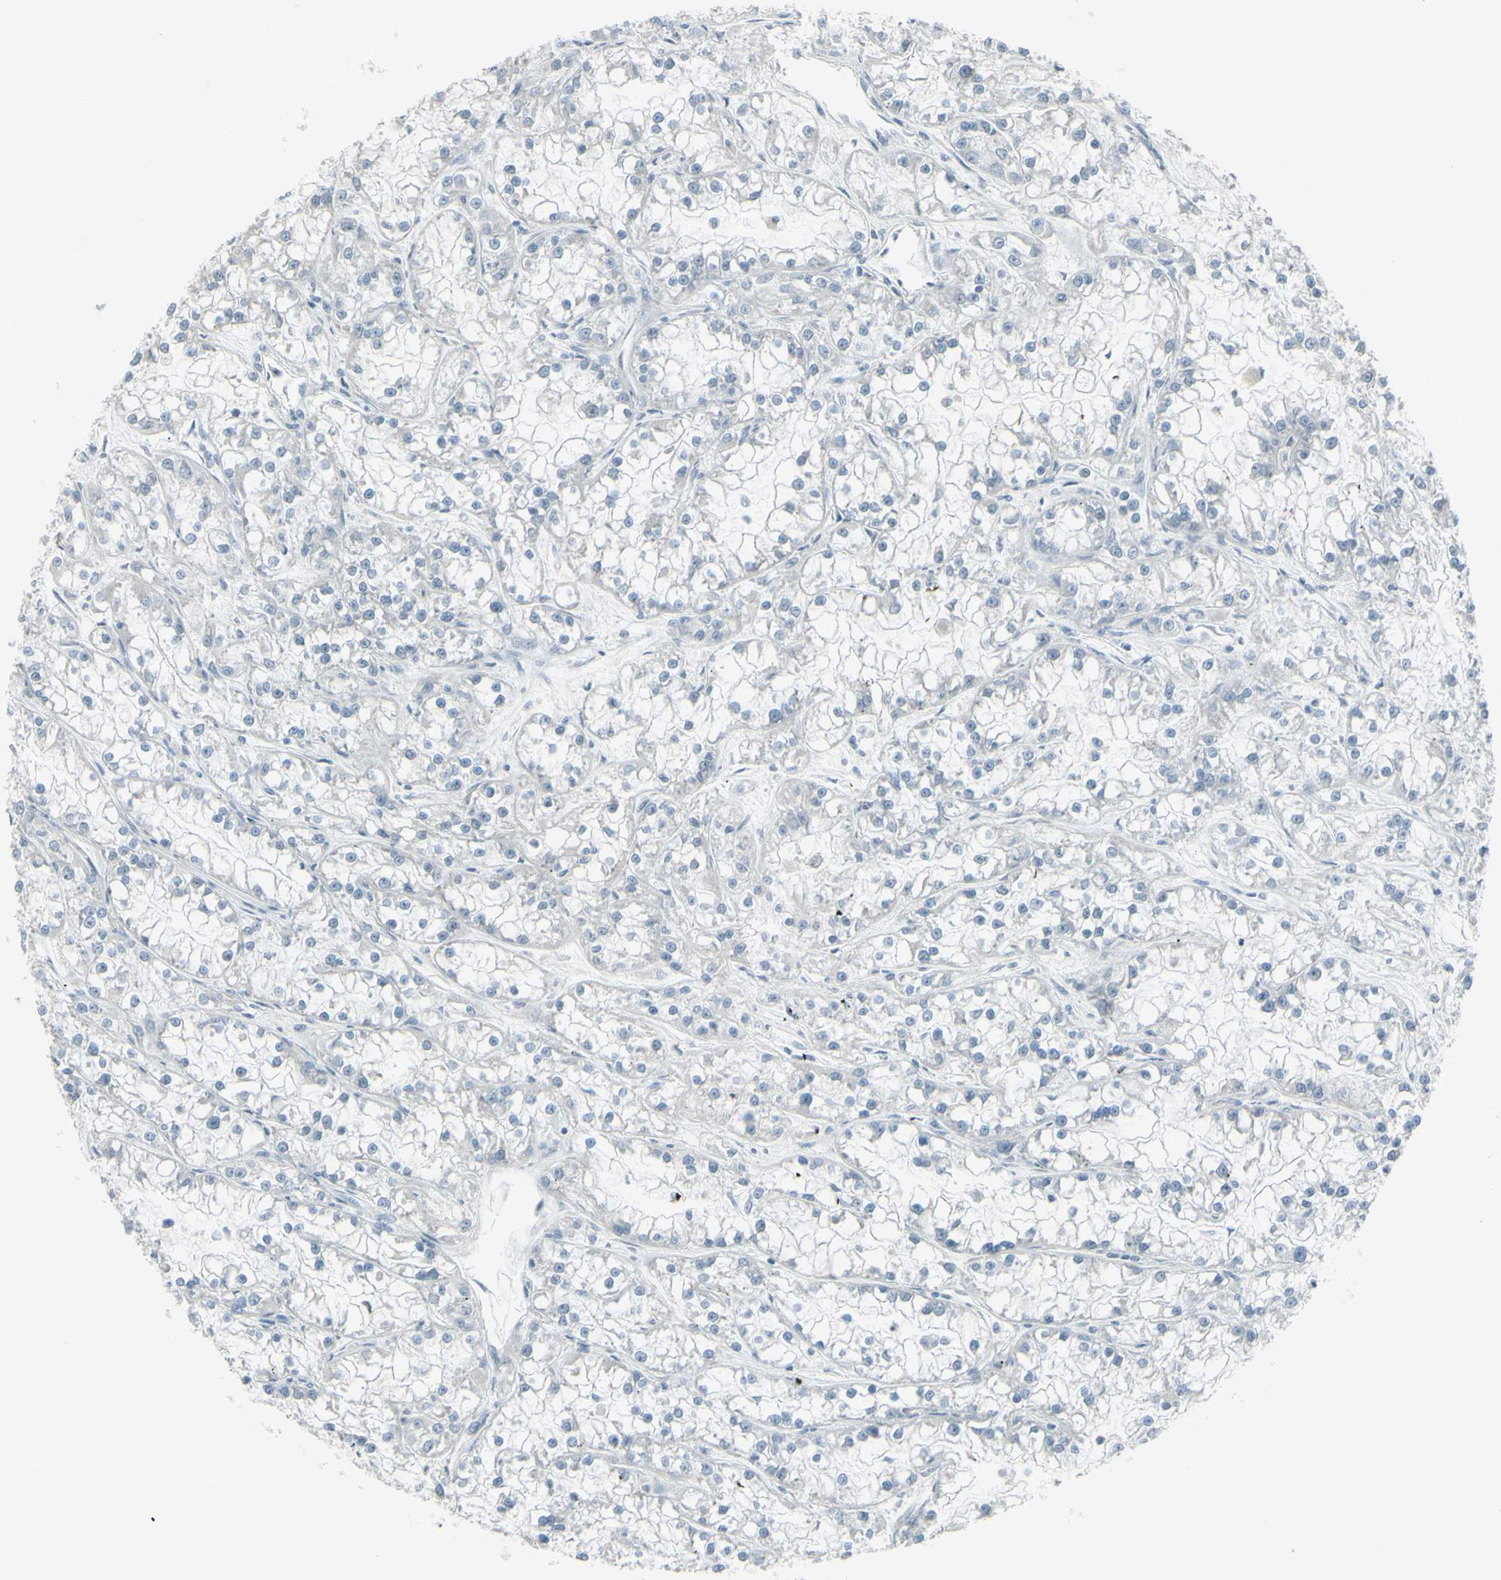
{"staining": {"intensity": "negative", "quantity": "none", "location": "none"}, "tissue": "renal cancer", "cell_type": "Tumor cells", "image_type": "cancer", "snomed": [{"axis": "morphology", "description": "Adenocarcinoma, NOS"}, {"axis": "topography", "description": "Kidney"}], "caption": "Immunohistochemical staining of human renal cancer shows no significant positivity in tumor cells.", "gene": "RAB3A", "patient": {"sex": "female", "age": 52}}